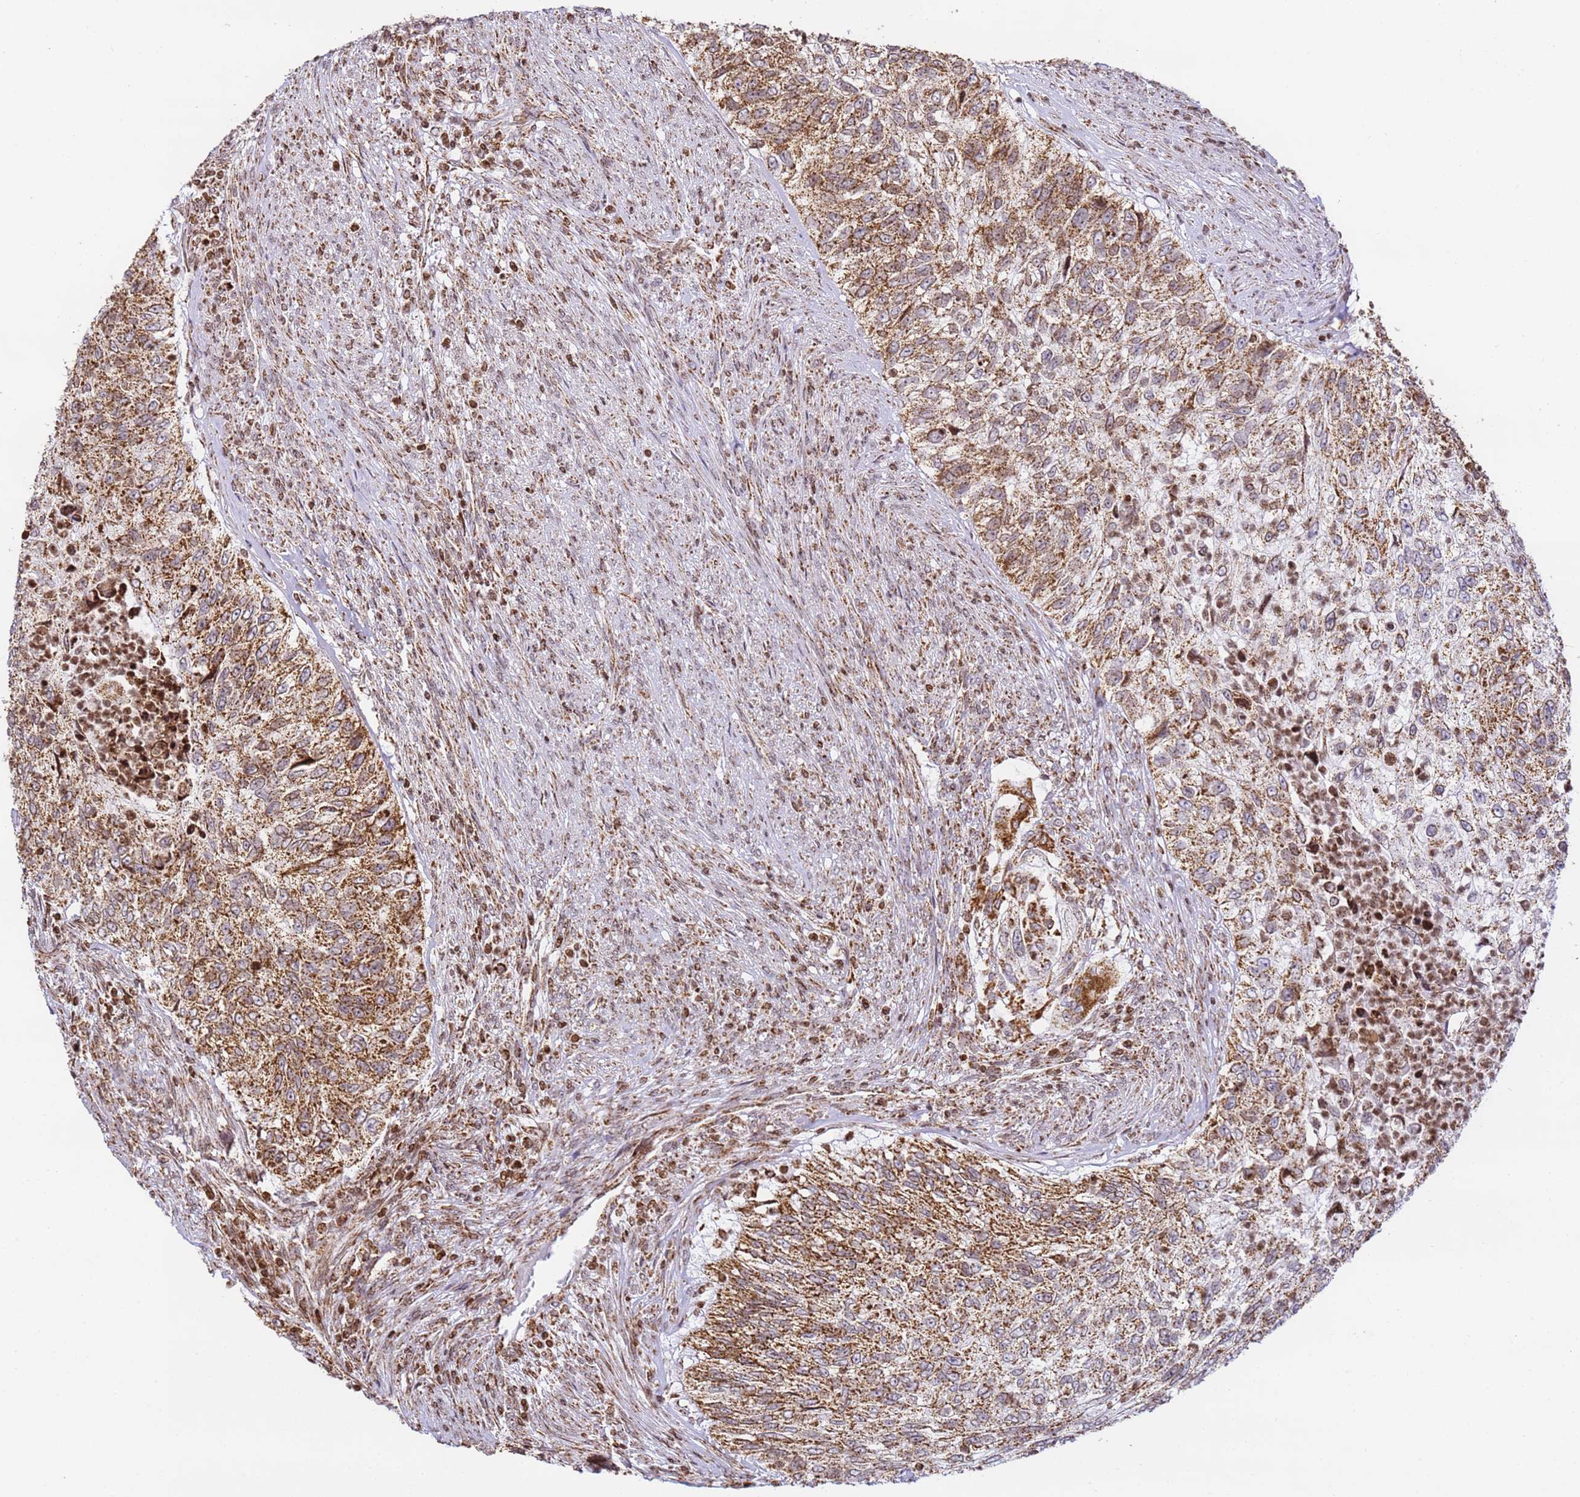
{"staining": {"intensity": "strong", "quantity": ">75%", "location": "cytoplasmic/membranous"}, "tissue": "urothelial cancer", "cell_type": "Tumor cells", "image_type": "cancer", "snomed": [{"axis": "morphology", "description": "Urothelial carcinoma, High grade"}, {"axis": "topography", "description": "Urinary bladder"}], "caption": "Protein expression analysis of human urothelial cancer reveals strong cytoplasmic/membranous staining in about >75% of tumor cells.", "gene": "HSPE1", "patient": {"sex": "female", "age": 60}}